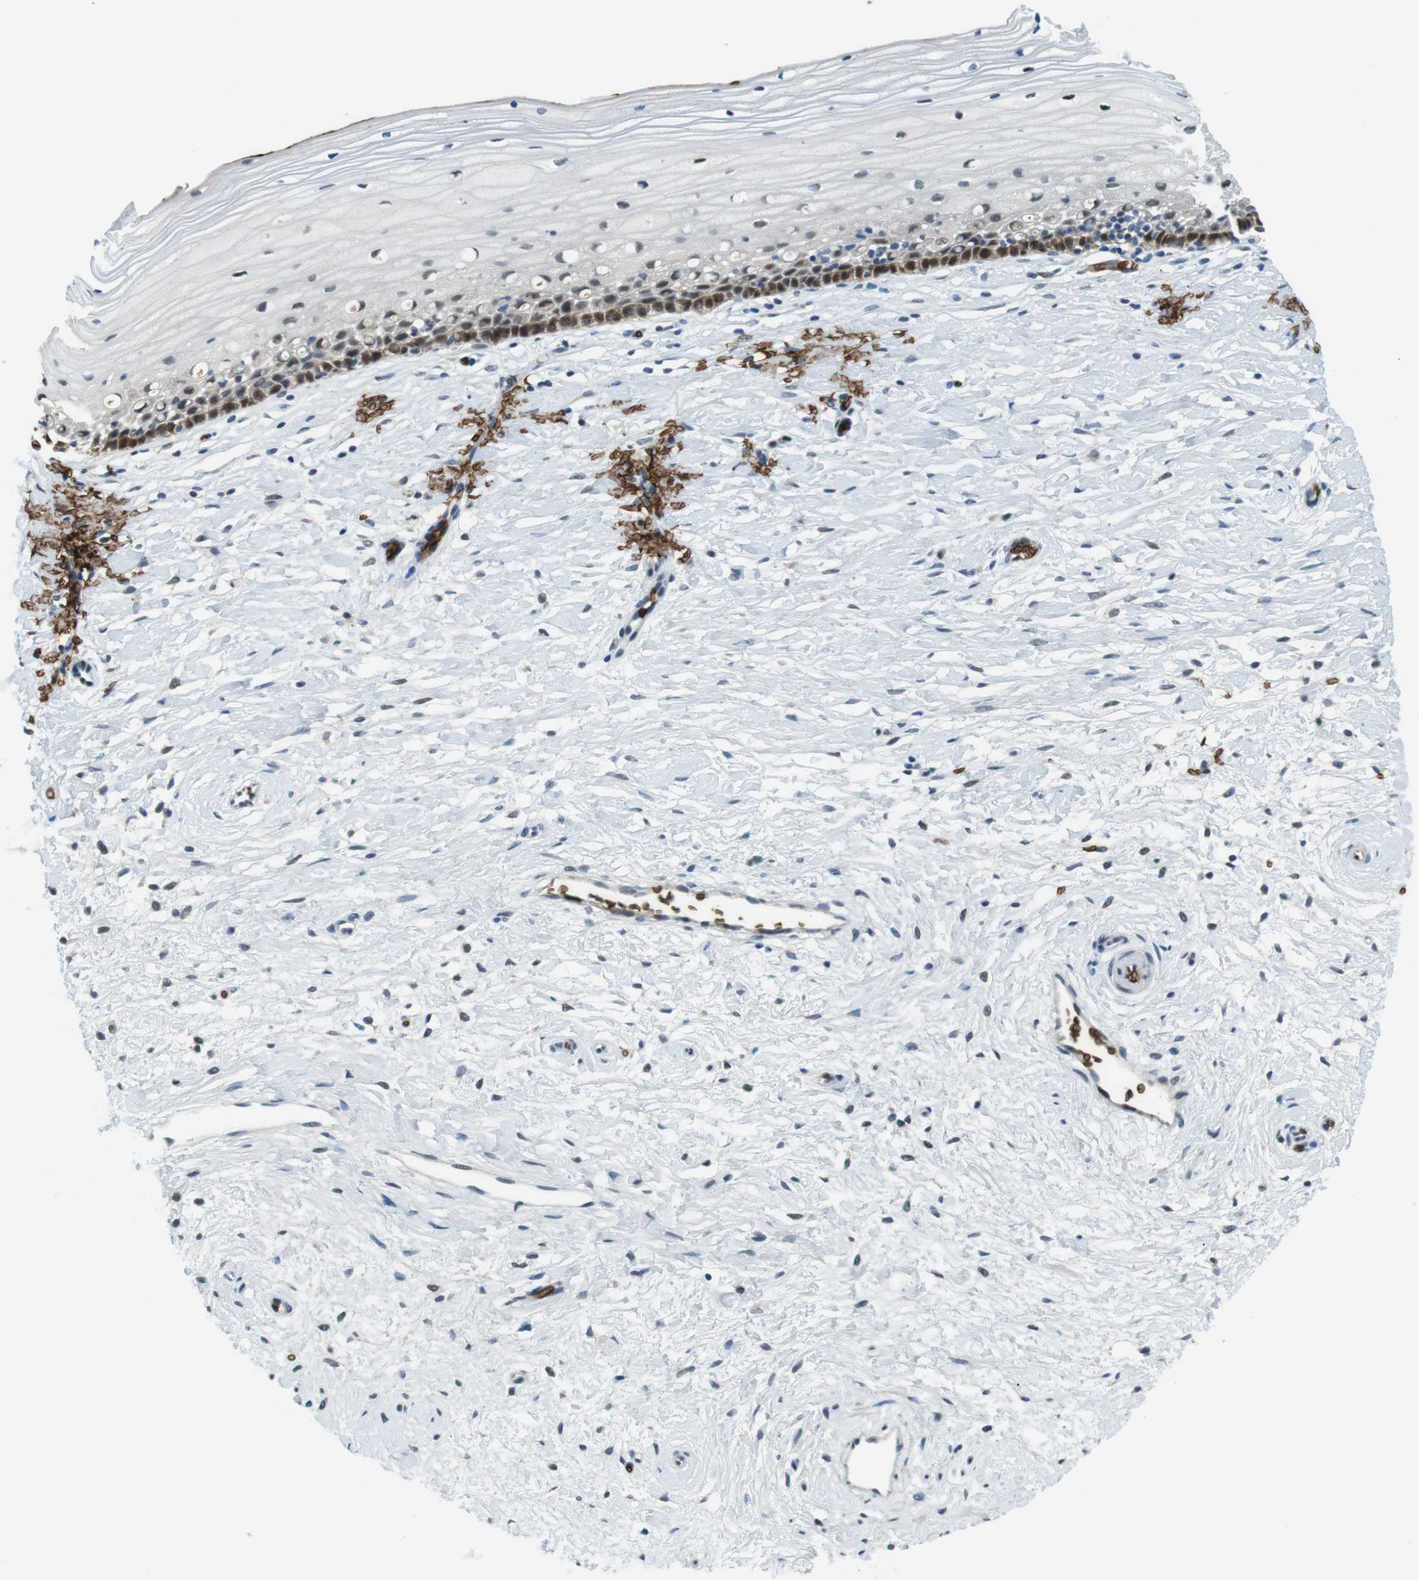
{"staining": {"intensity": "negative", "quantity": "none", "location": "none"}, "tissue": "cervix", "cell_type": "Glandular cells", "image_type": "normal", "snomed": [{"axis": "morphology", "description": "Normal tissue, NOS"}, {"axis": "topography", "description": "Cervix"}], "caption": "DAB immunohistochemical staining of unremarkable human cervix reveals no significant positivity in glandular cells.", "gene": "SLC4A1", "patient": {"sex": "female", "age": 39}}